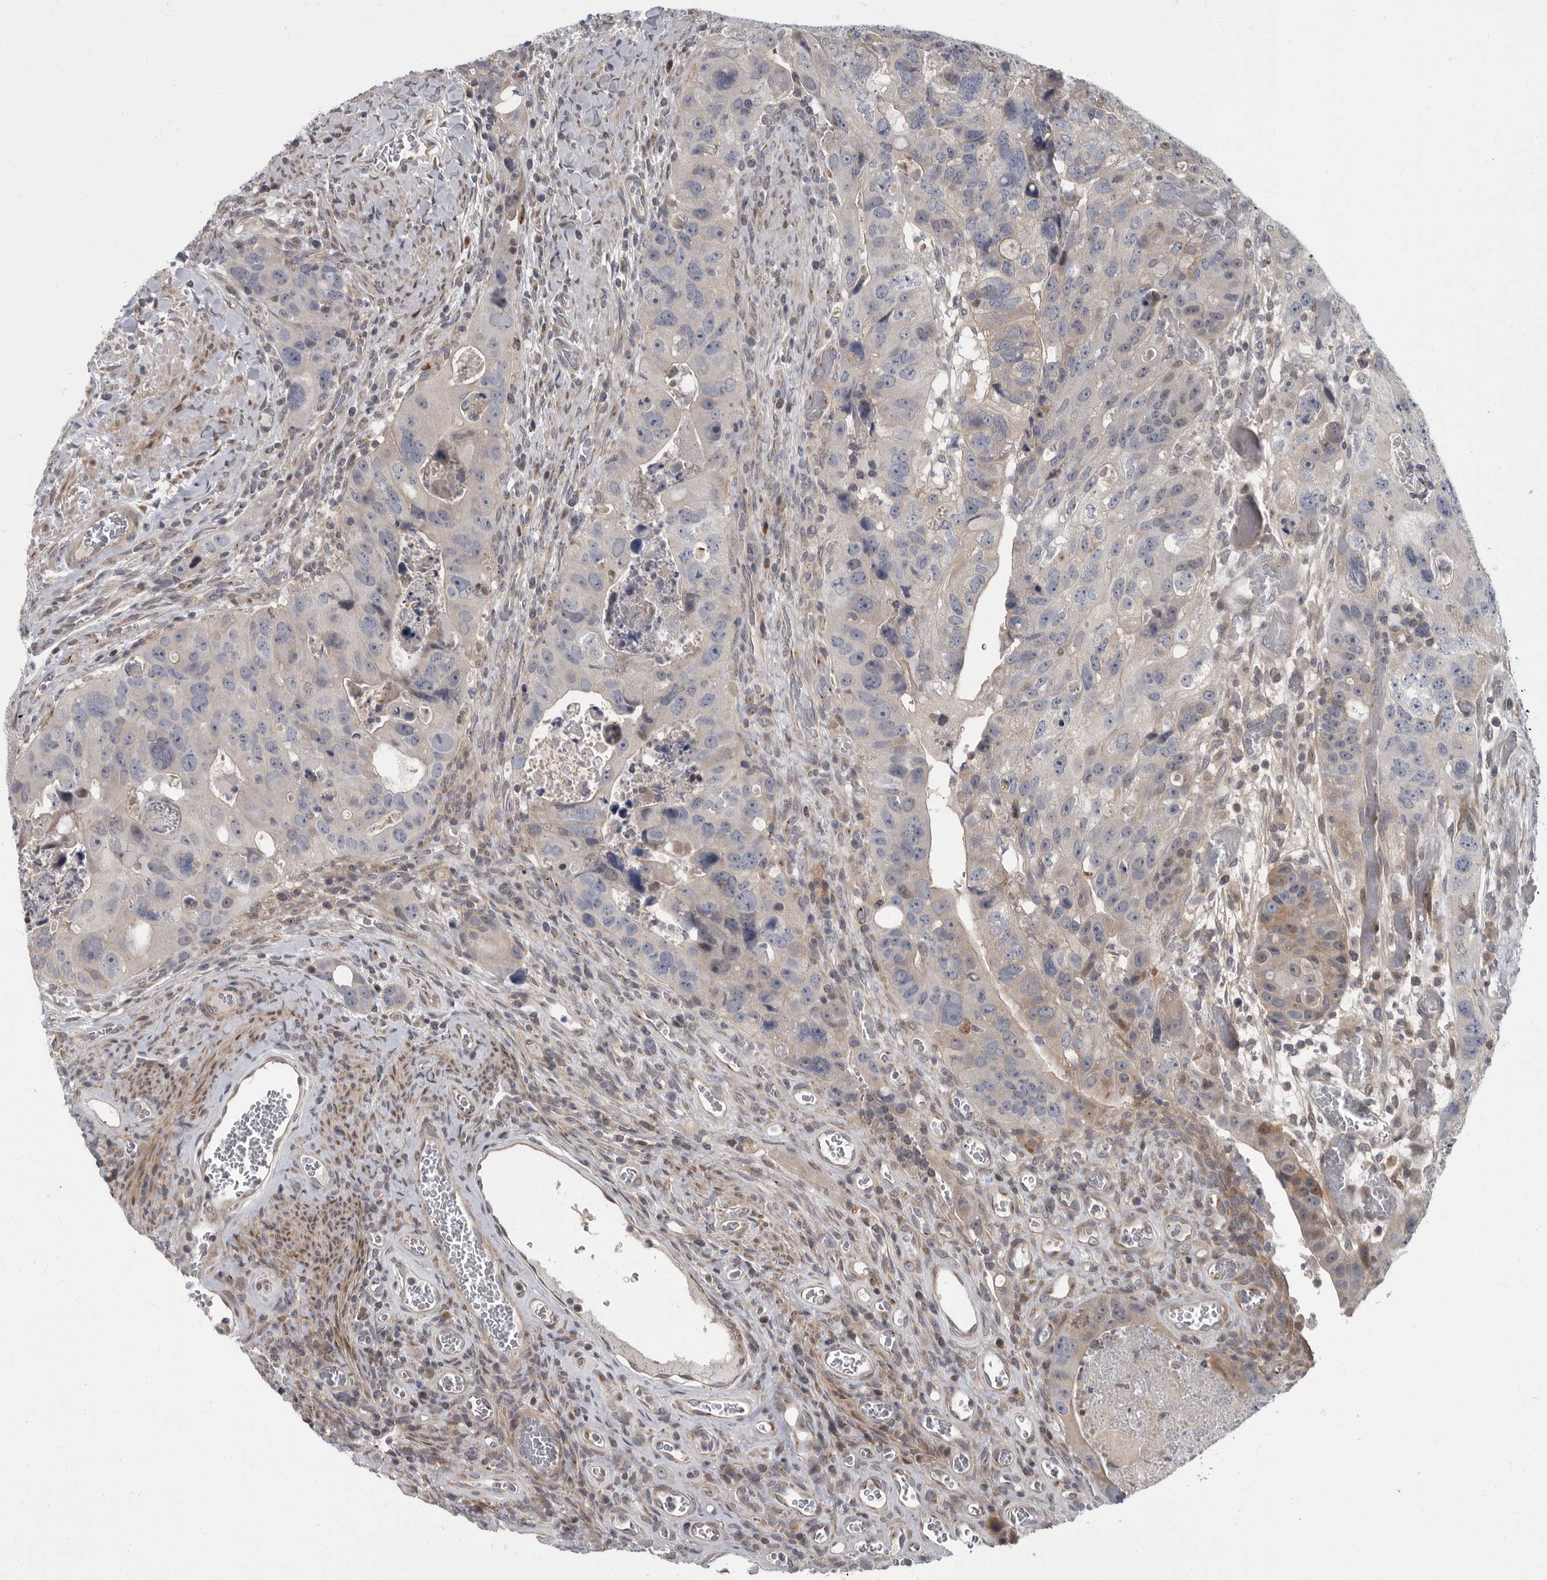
{"staining": {"intensity": "negative", "quantity": "none", "location": "none"}, "tissue": "colorectal cancer", "cell_type": "Tumor cells", "image_type": "cancer", "snomed": [{"axis": "morphology", "description": "Adenocarcinoma, NOS"}, {"axis": "topography", "description": "Rectum"}], "caption": "Immunohistochemical staining of human colorectal cancer (adenocarcinoma) reveals no significant positivity in tumor cells.", "gene": "PDE7A", "patient": {"sex": "male", "age": 59}}